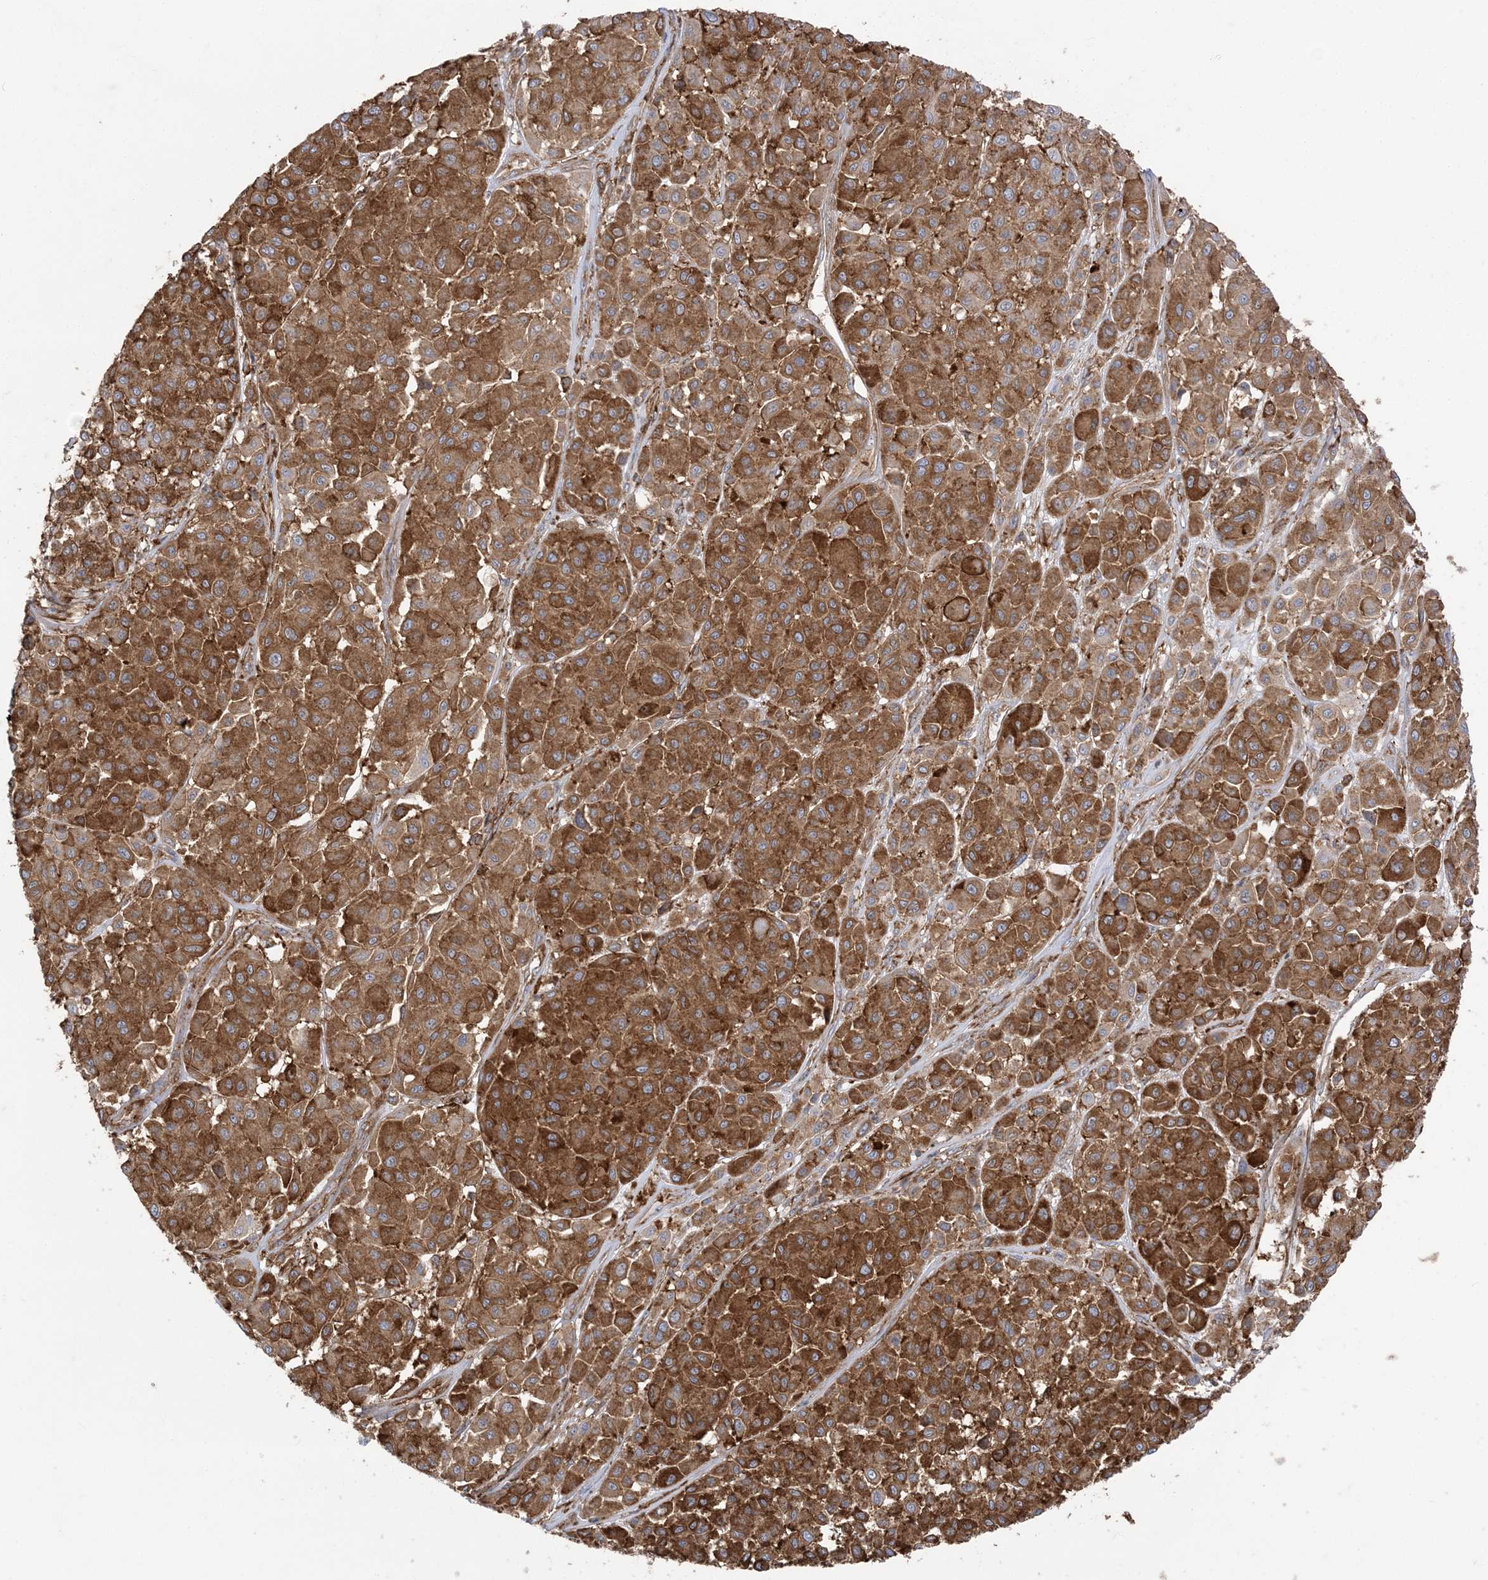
{"staining": {"intensity": "strong", "quantity": ">75%", "location": "cytoplasmic/membranous"}, "tissue": "melanoma", "cell_type": "Tumor cells", "image_type": "cancer", "snomed": [{"axis": "morphology", "description": "Malignant melanoma, Metastatic site"}, {"axis": "topography", "description": "Soft tissue"}], "caption": "A high-resolution micrograph shows immunohistochemistry (IHC) staining of malignant melanoma (metastatic site), which demonstrates strong cytoplasmic/membranous positivity in approximately >75% of tumor cells.", "gene": "DERL3", "patient": {"sex": "male", "age": 41}}